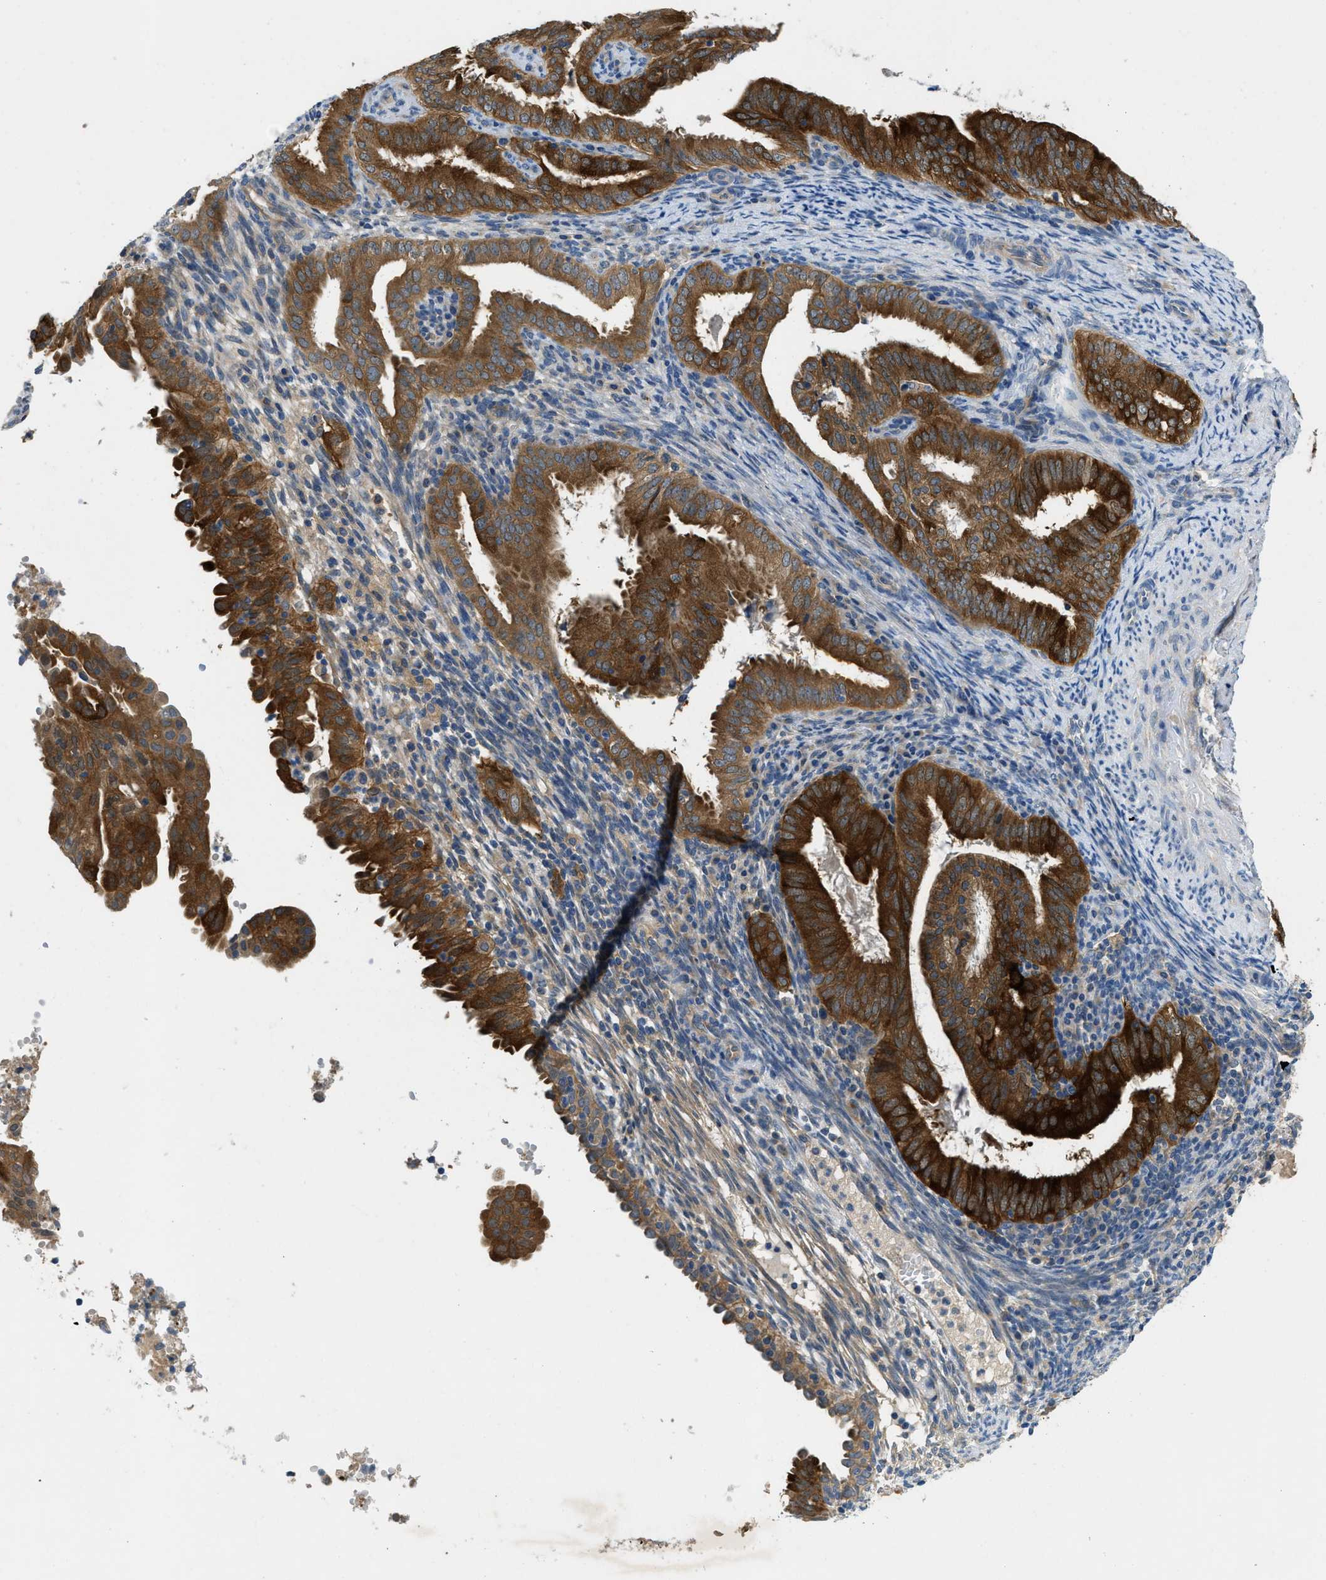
{"staining": {"intensity": "strong", "quantity": ">75%", "location": "cytoplasmic/membranous"}, "tissue": "endometrial cancer", "cell_type": "Tumor cells", "image_type": "cancer", "snomed": [{"axis": "morphology", "description": "Adenocarcinoma, NOS"}, {"axis": "topography", "description": "Endometrium"}], "caption": "Endometrial cancer (adenocarcinoma) tissue exhibits strong cytoplasmic/membranous positivity in about >75% of tumor cells", "gene": "RIPK2", "patient": {"sex": "female", "age": 58}}